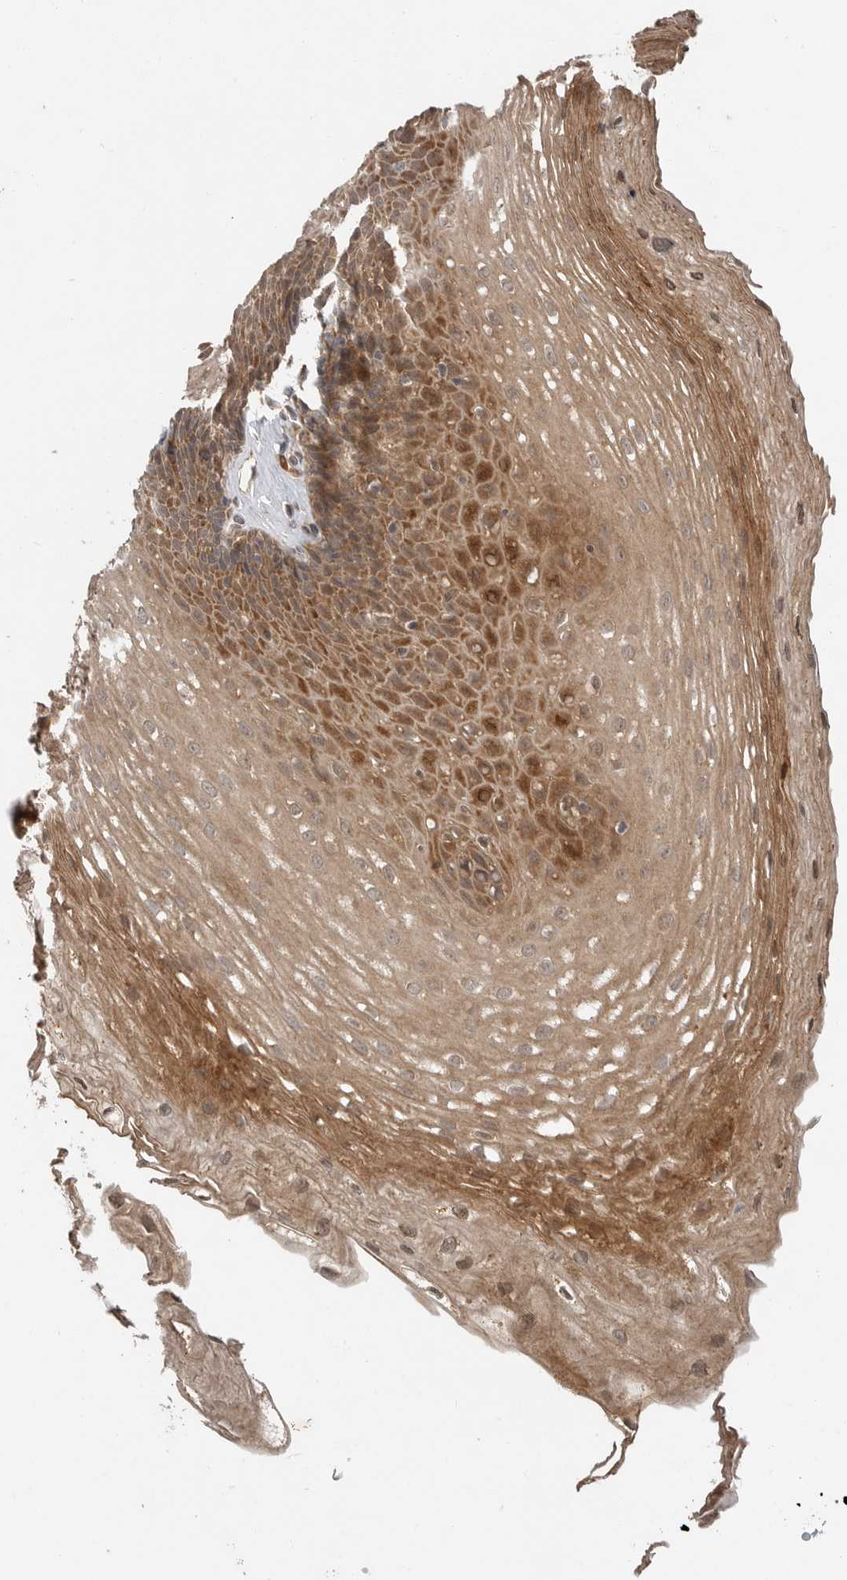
{"staining": {"intensity": "moderate", "quantity": ">75%", "location": "cytoplasmic/membranous"}, "tissue": "esophagus", "cell_type": "Squamous epithelial cells", "image_type": "normal", "snomed": [{"axis": "morphology", "description": "Normal tissue, NOS"}, {"axis": "topography", "description": "Esophagus"}], "caption": "A high-resolution histopathology image shows immunohistochemistry (IHC) staining of benign esophagus, which demonstrates moderate cytoplasmic/membranous expression in approximately >75% of squamous epithelial cells.", "gene": "OSBPL9", "patient": {"sex": "female", "age": 66}}